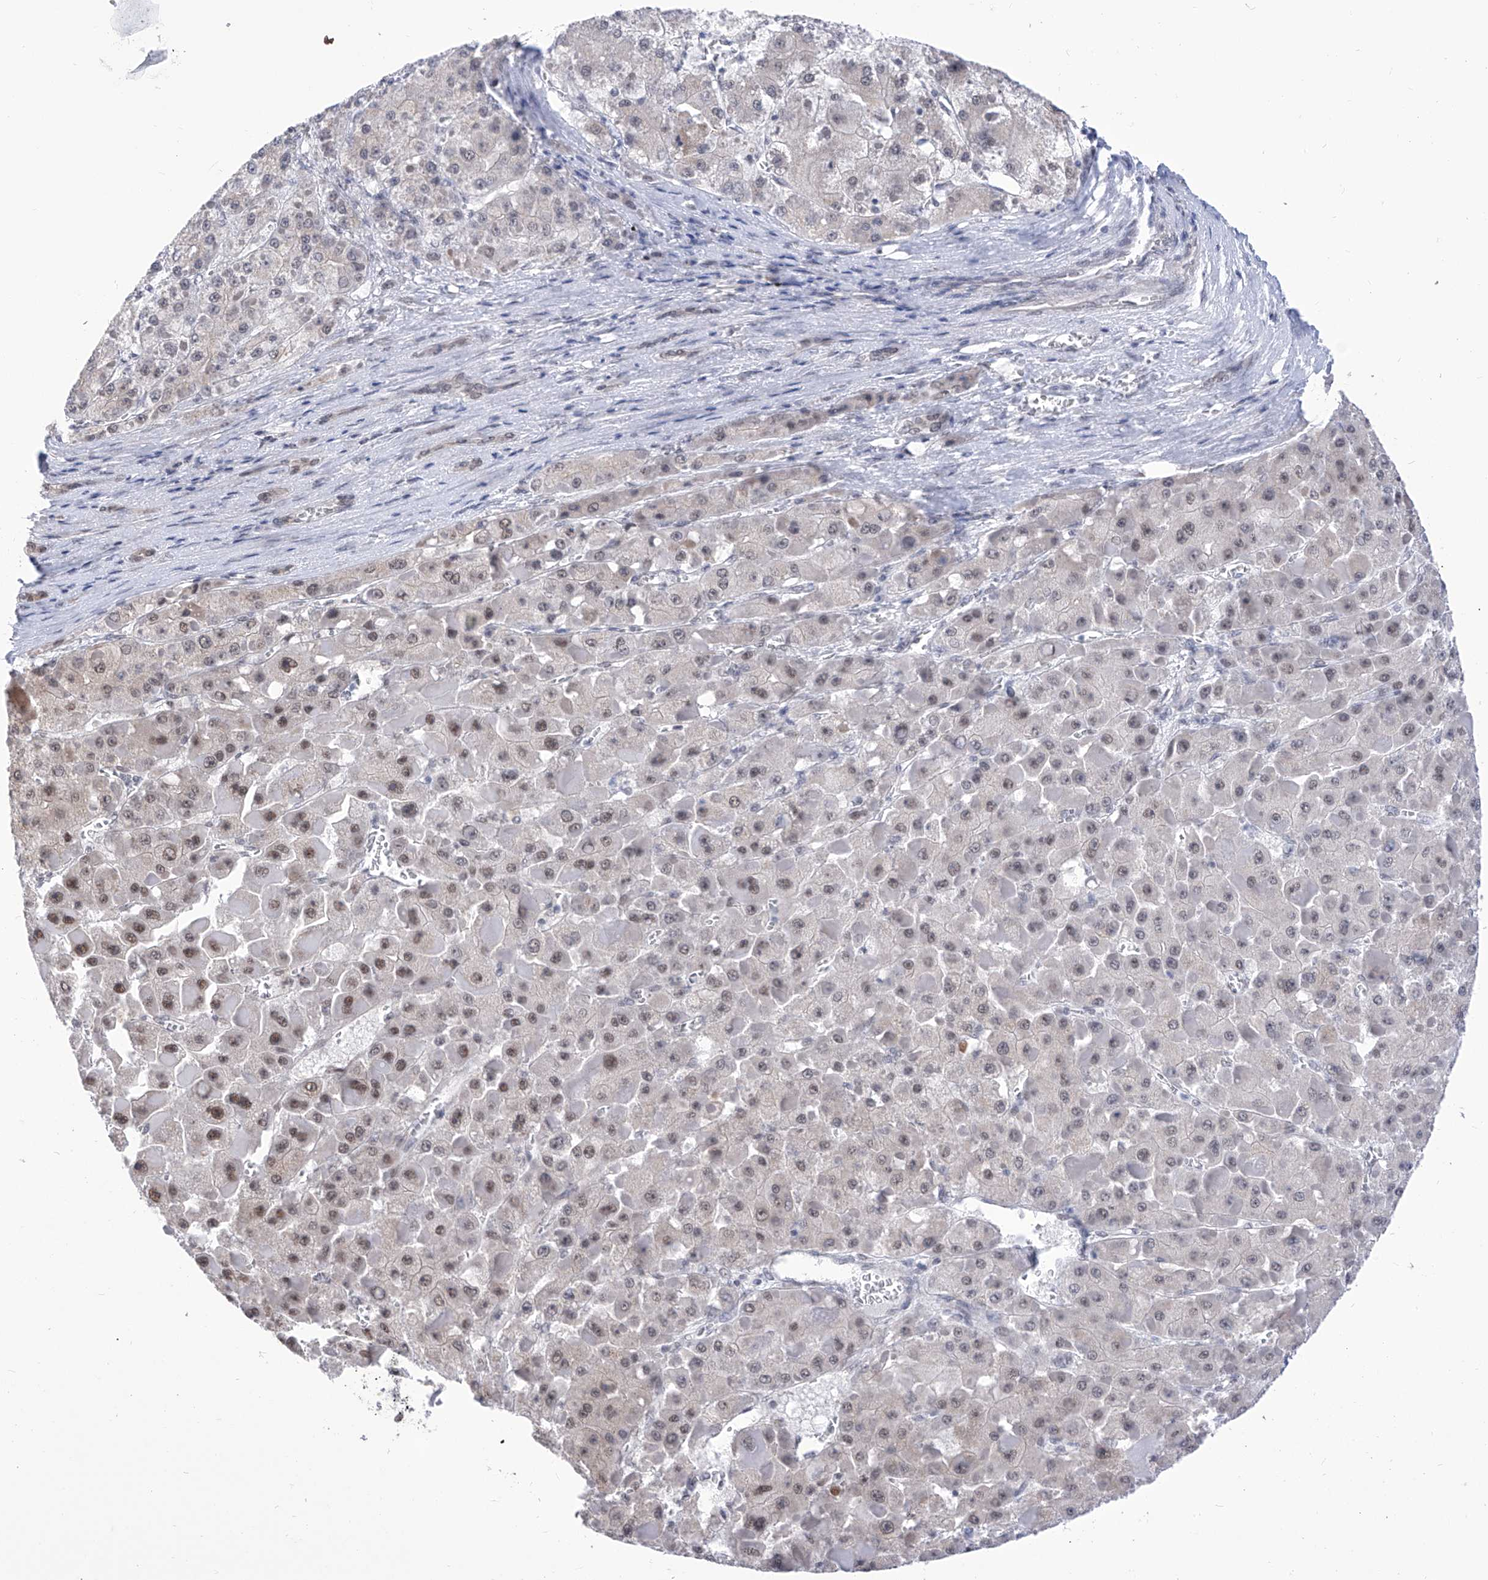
{"staining": {"intensity": "moderate", "quantity": "<25%", "location": "nuclear"}, "tissue": "liver cancer", "cell_type": "Tumor cells", "image_type": "cancer", "snomed": [{"axis": "morphology", "description": "Carcinoma, Hepatocellular, NOS"}, {"axis": "topography", "description": "Liver"}], "caption": "Protein expression analysis of human liver hepatocellular carcinoma reveals moderate nuclear positivity in approximately <25% of tumor cells.", "gene": "SART1", "patient": {"sex": "female", "age": 73}}